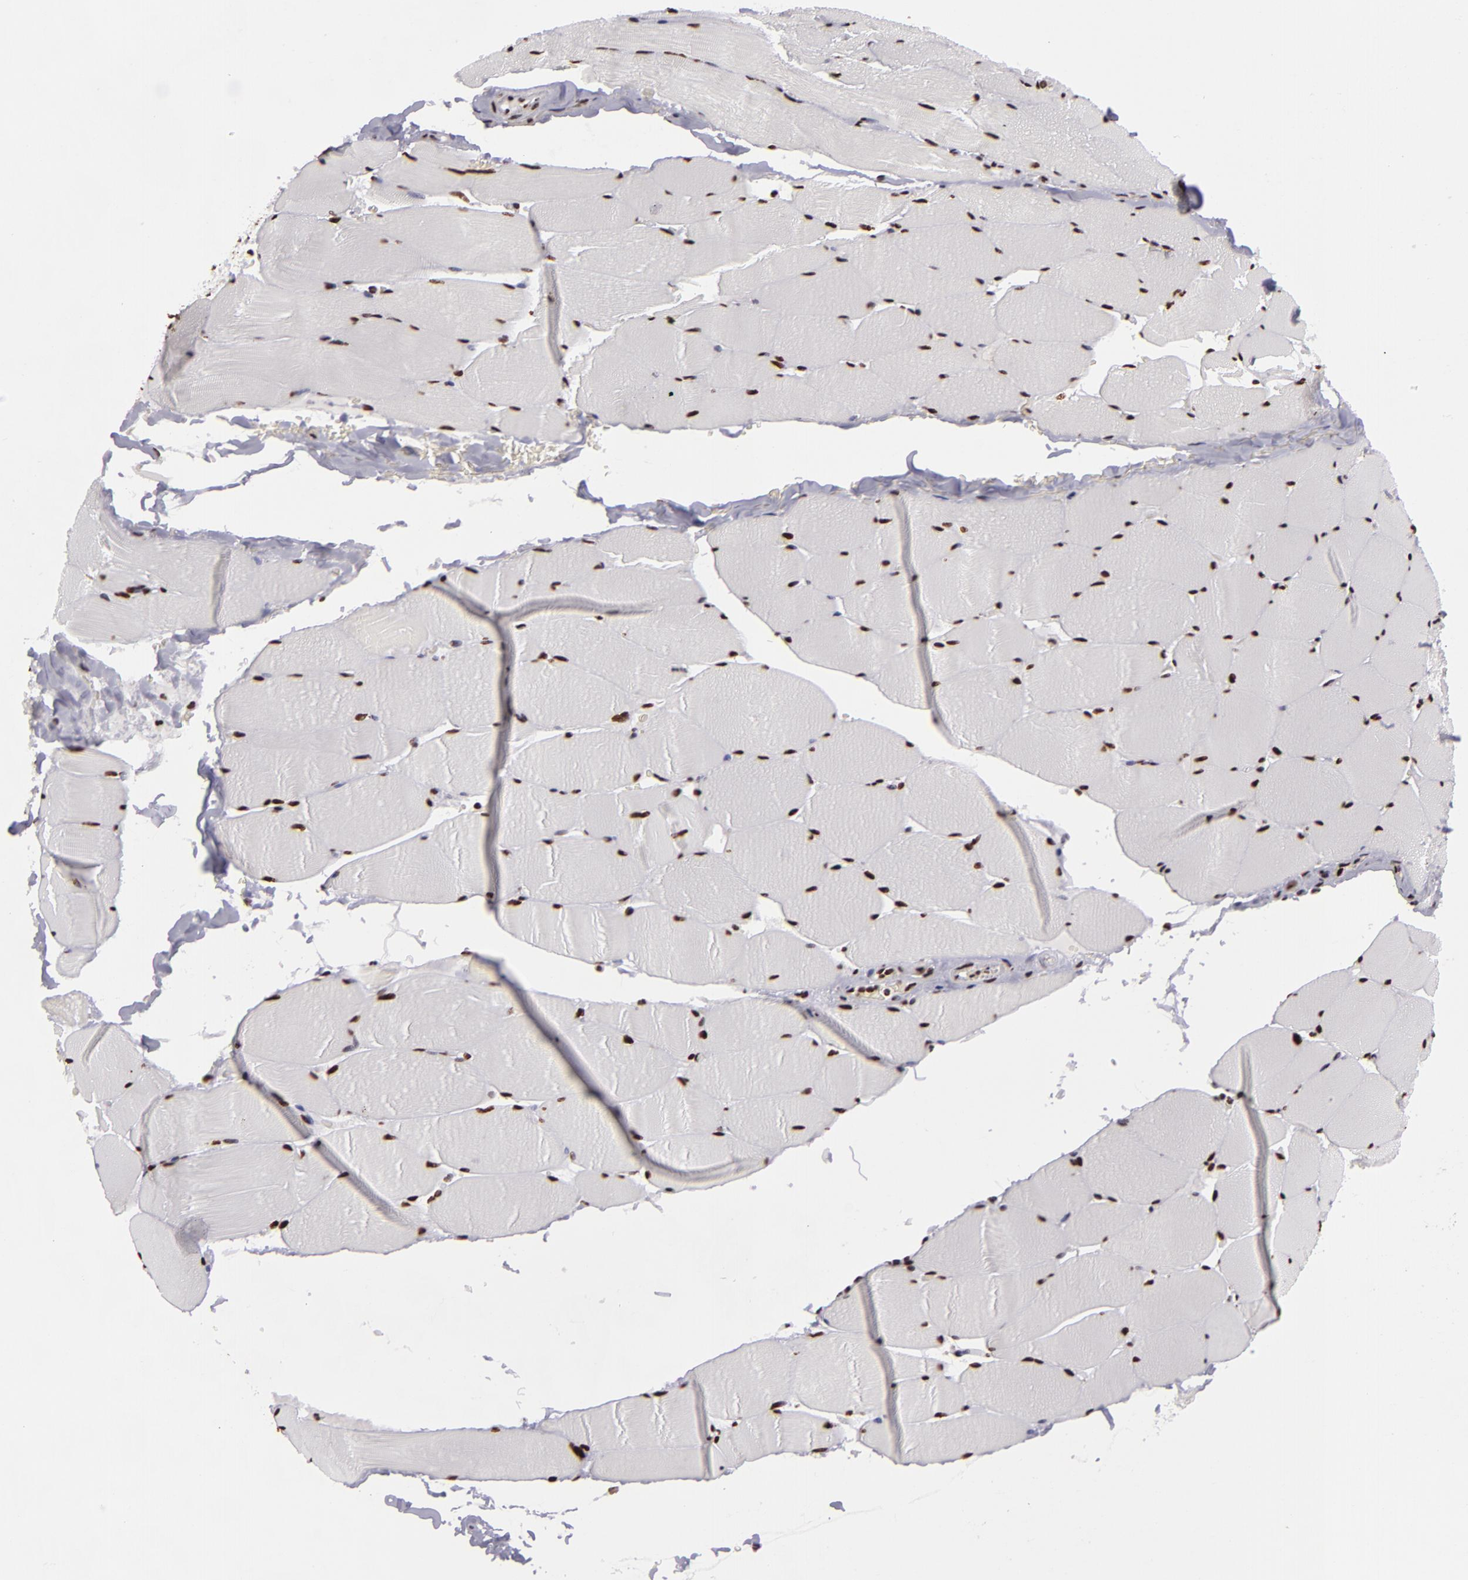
{"staining": {"intensity": "moderate", "quantity": "25%-75%", "location": "nuclear"}, "tissue": "skeletal muscle", "cell_type": "Myocytes", "image_type": "normal", "snomed": [{"axis": "morphology", "description": "Normal tissue, NOS"}, {"axis": "topography", "description": "Skeletal muscle"}], "caption": "Skeletal muscle stained with a brown dye displays moderate nuclear positive staining in about 25%-75% of myocytes.", "gene": "SAFB", "patient": {"sex": "male", "age": 62}}